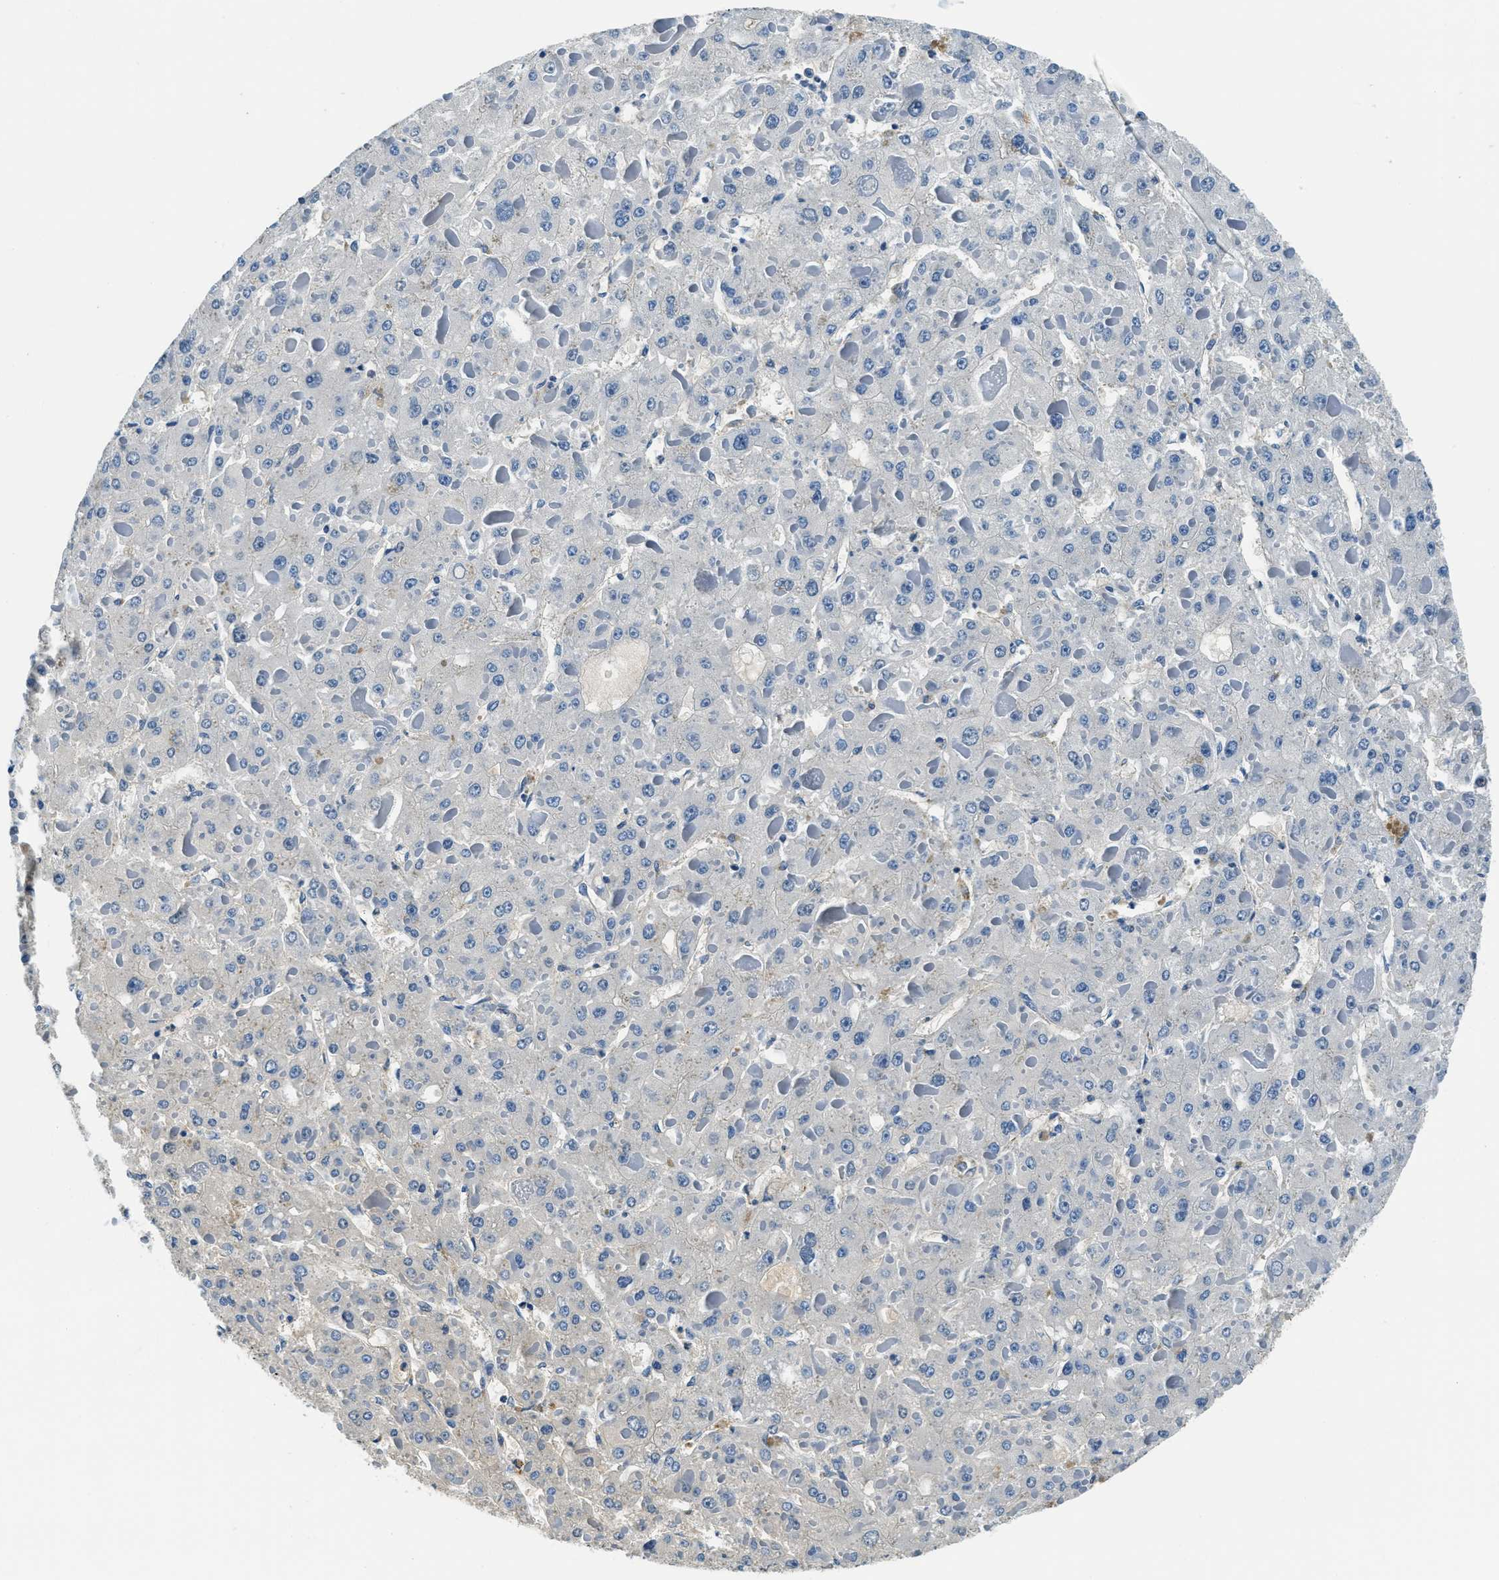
{"staining": {"intensity": "negative", "quantity": "none", "location": "none"}, "tissue": "liver cancer", "cell_type": "Tumor cells", "image_type": "cancer", "snomed": [{"axis": "morphology", "description": "Carcinoma, Hepatocellular, NOS"}, {"axis": "topography", "description": "Liver"}], "caption": "A histopathology image of hepatocellular carcinoma (liver) stained for a protein reveals no brown staining in tumor cells.", "gene": "TMEM186", "patient": {"sex": "female", "age": 73}}